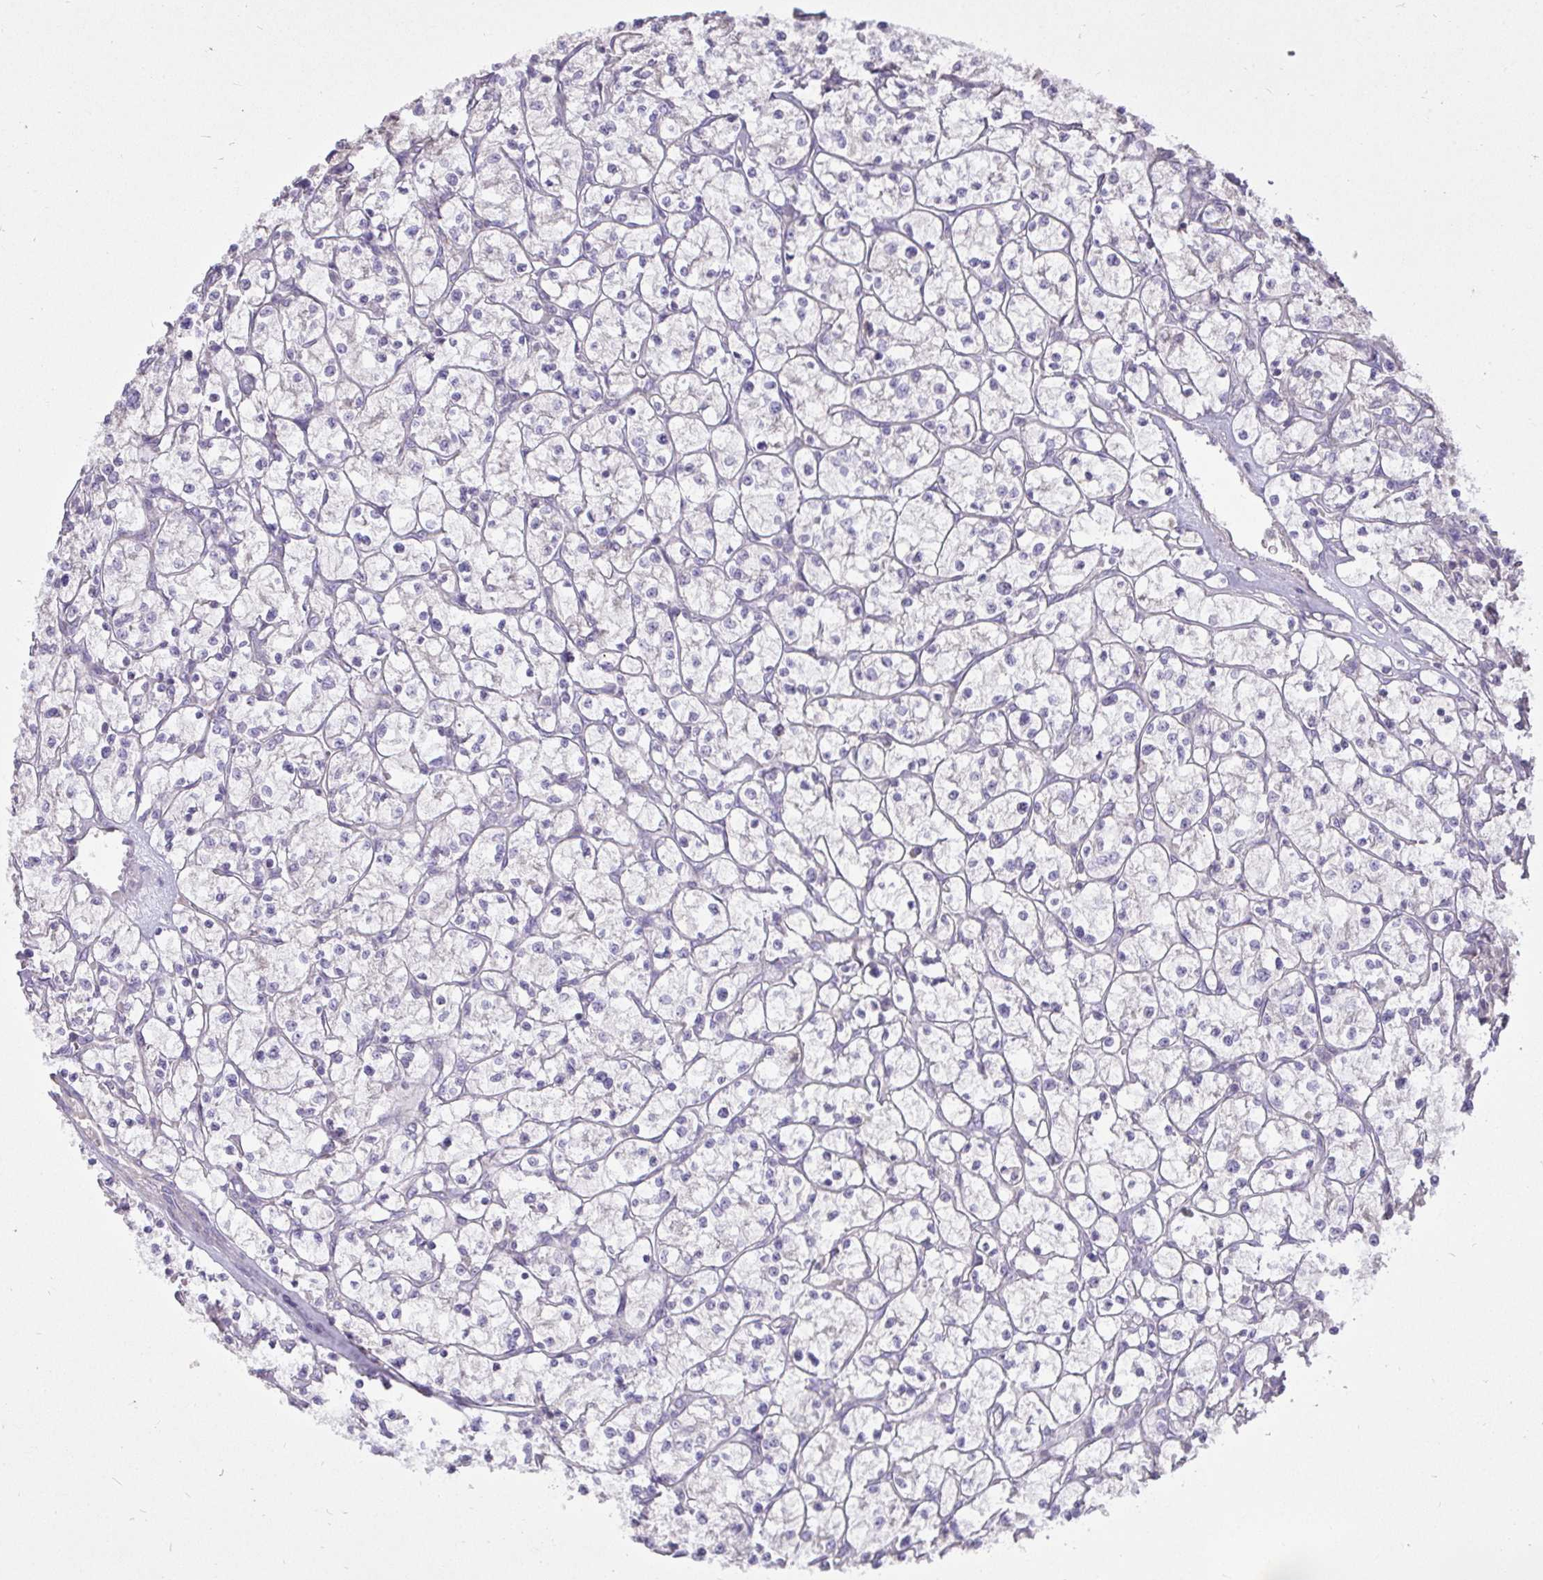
{"staining": {"intensity": "negative", "quantity": "none", "location": "none"}, "tissue": "renal cancer", "cell_type": "Tumor cells", "image_type": "cancer", "snomed": [{"axis": "morphology", "description": "Adenocarcinoma, NOS"}, {"axis": "topography", "description": "Kidney"}], "caption": "High power microscopy photomicrograph of an immunohistochemistry image of renal cancer (adenocarcinoma), revealing no significant staining in tumor cells. Nuclei are stained in blue.", "gene": "STRIP1", "patient": {"sex": "female", "age": 64}}